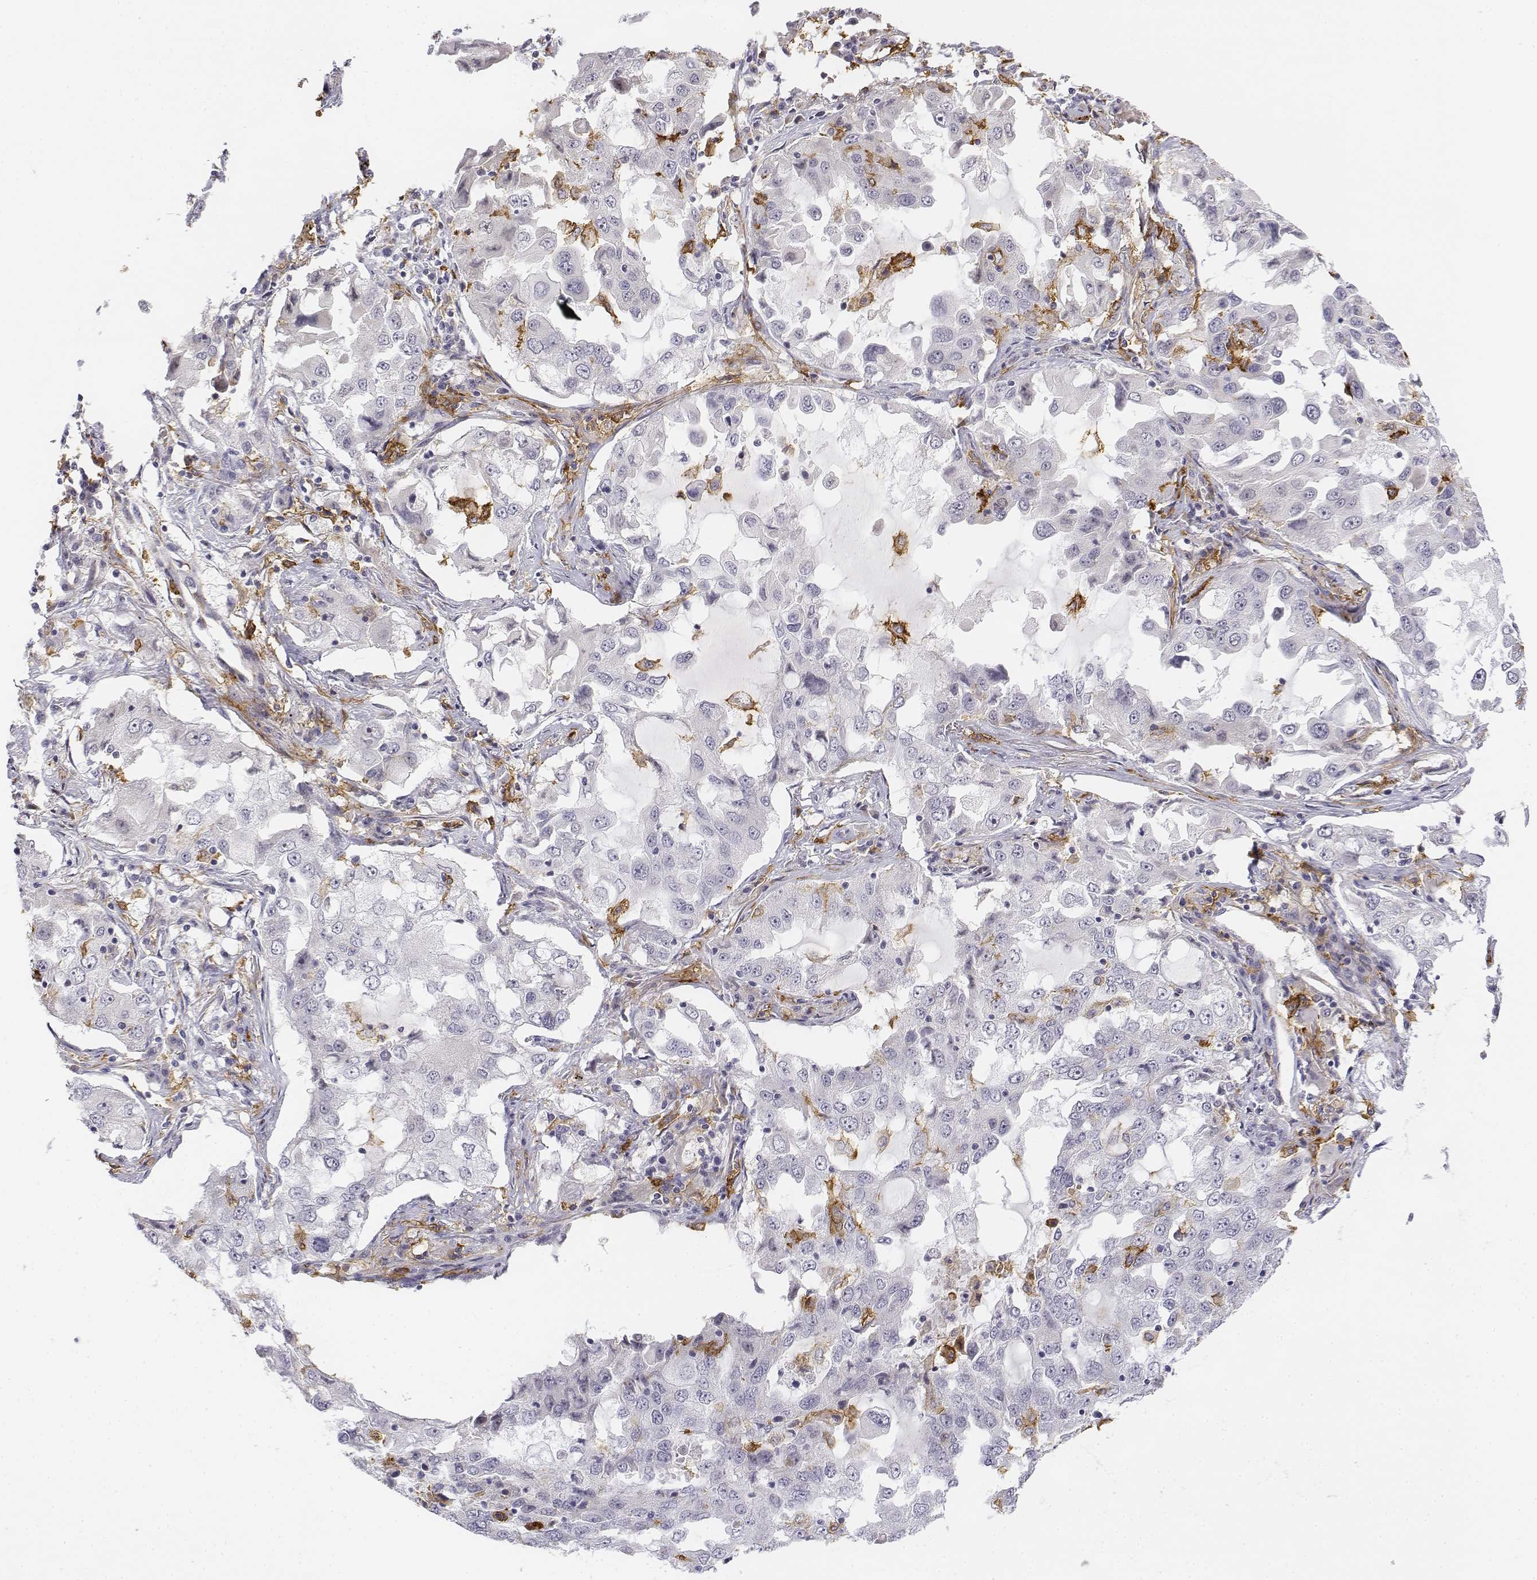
{"staining": {"intensity": "negative", "quantity": "none", "location": "none"}, "tissue": "lung cancer", "cell_type": "Tumor cells", "image_type": "cancer", "snomed": [{"axis": "morphology", "description": "Adenocarcinoma, NOS"}, {"axis": "topography", "description": "Lung"}], "caption": "The photomicrograph exhibits no significant positivity in tumor cells of lung cancer (adenocarcinoma).", "gene": "CD14", "patient": {"sex": "female", "age": 61}}